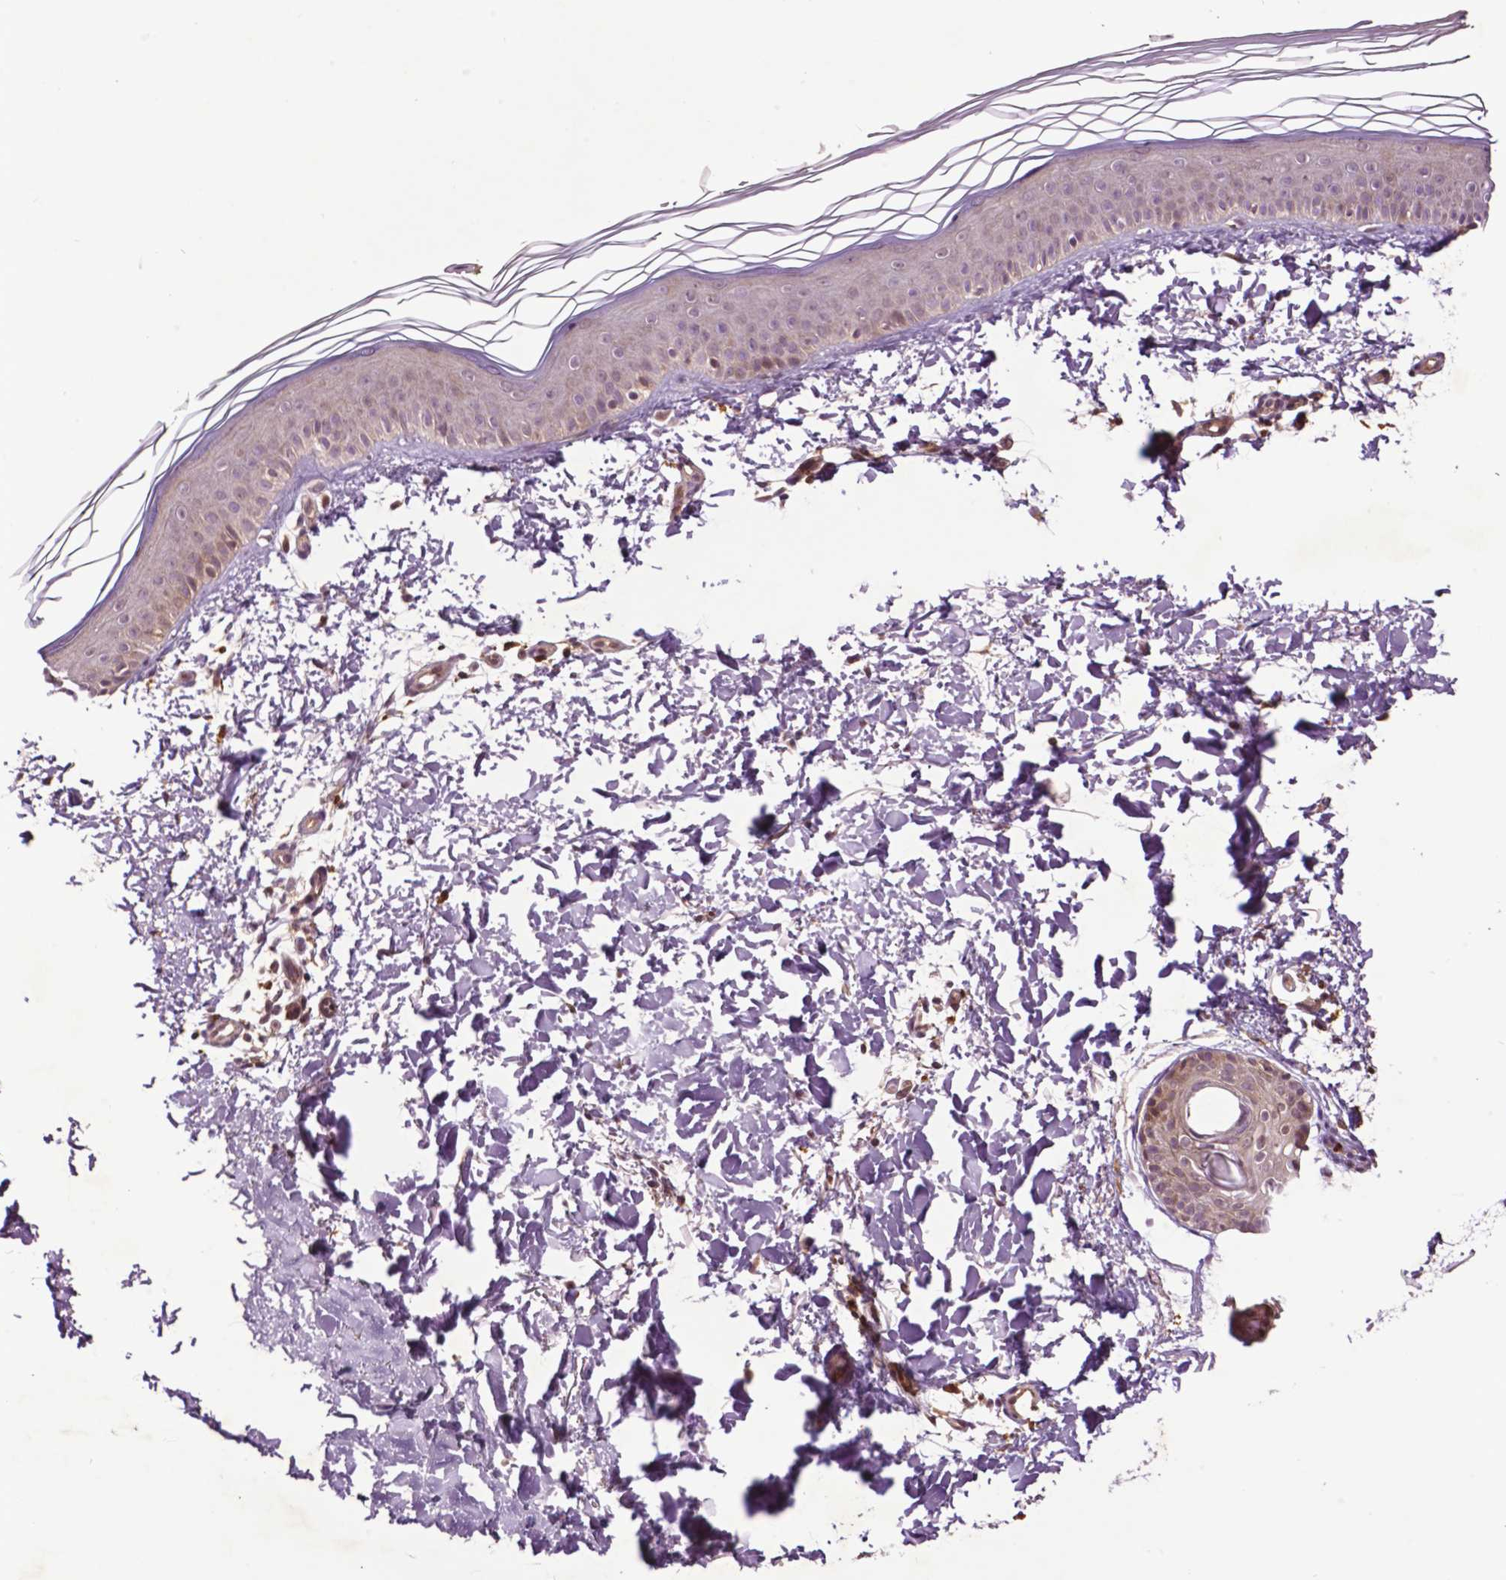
{"staining": {"intensity": "moderate", "quantity": ">75%", "location": "cytoplasmic/membranous"}, "tissue": "skin", "cell_type": "Fibroblasts", "image_type": "normal", "snomed": [{"axis": "morphology", "description": "Normal tissue, NOS"}, {"axis": "topography", "description": "Skin"}], "caption": "Immunohistochemistry photomicrograph of unremarkable skin: human skin stained using immunohistochemistry (IHC) displays medium levels of moderate protein expression localized specifically in the cytoplasmic/membranous of fibroblasts, appearing as a cytoplasmic/membranous brown color.", "gene": "TMX2", "patient": {"sex": "female", "age": 62}}